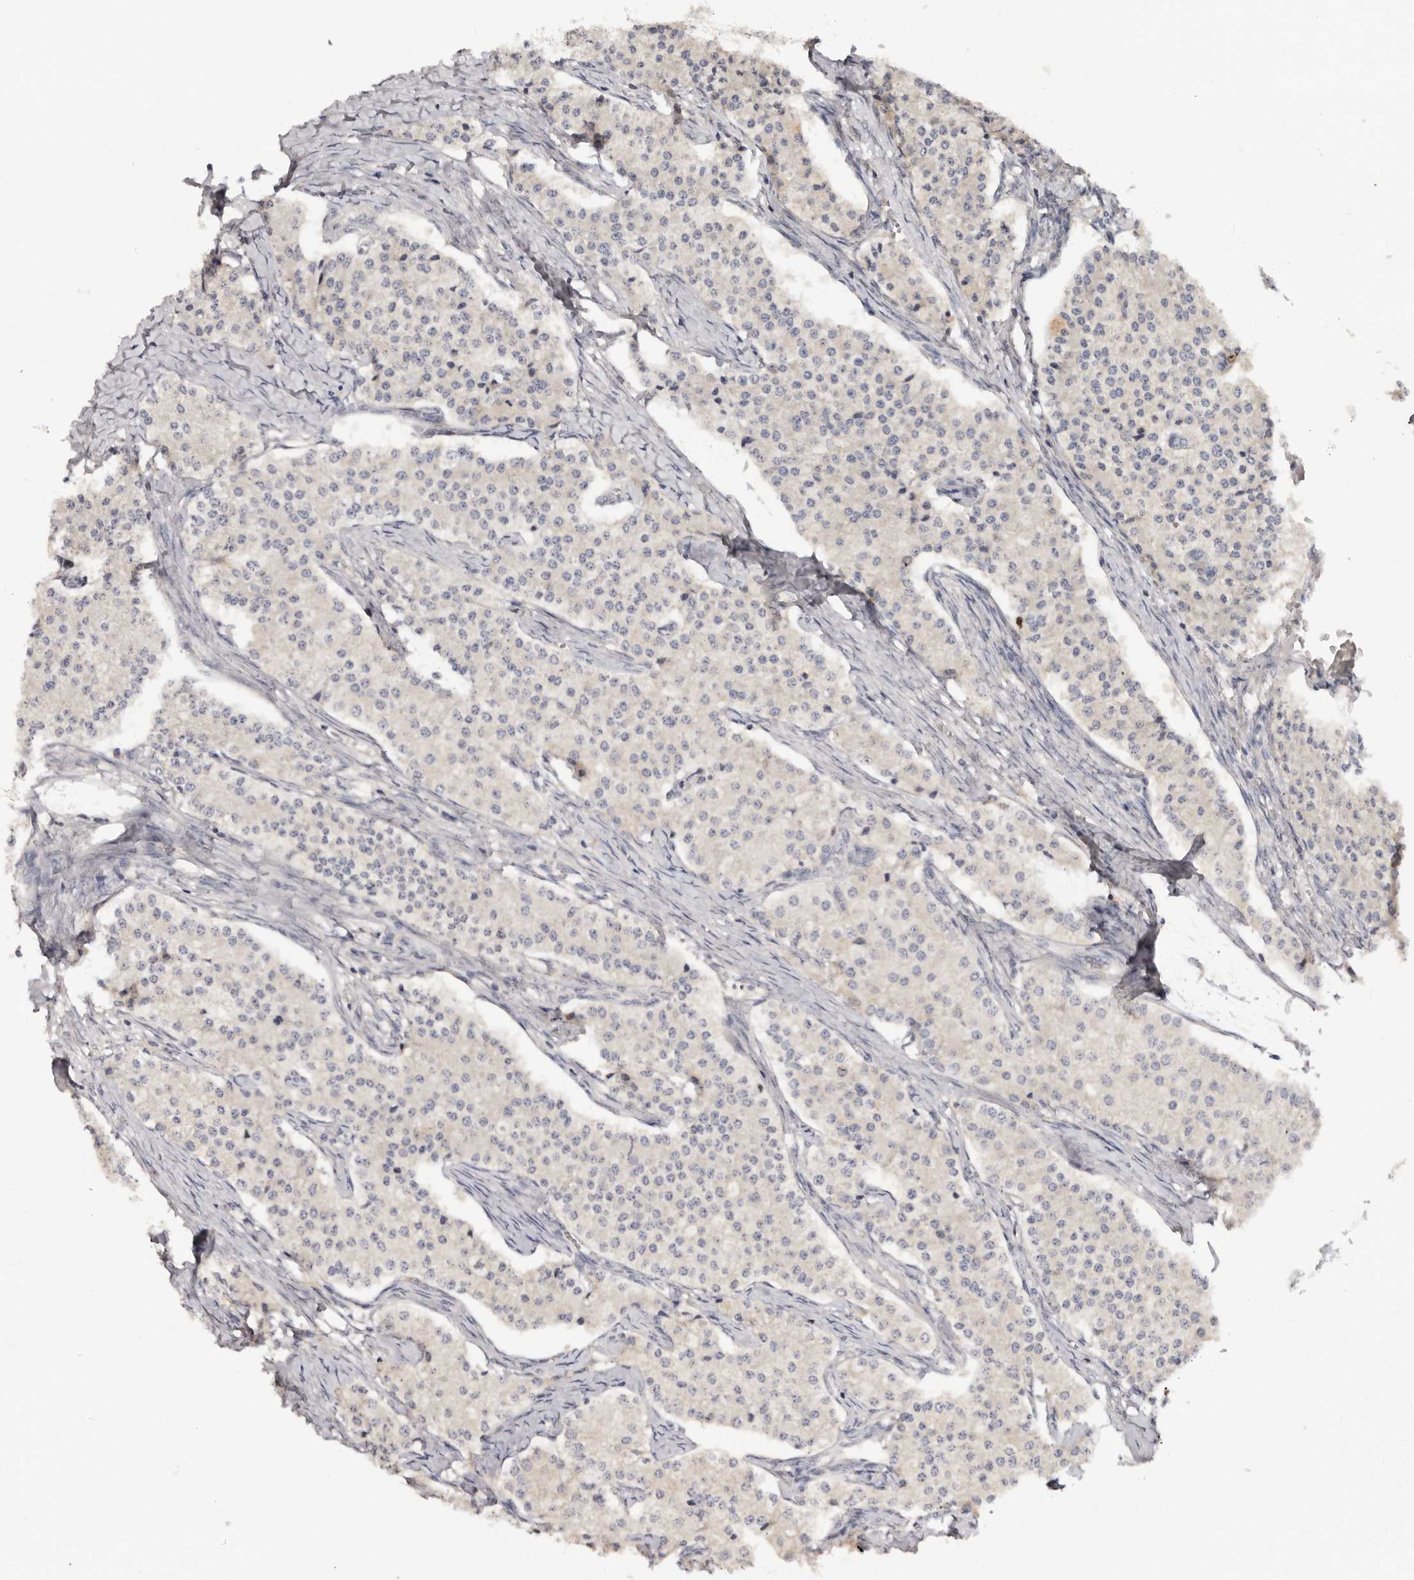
{"staining": {"intensity": "negative", "quantity": "none", "location": "none"}, "tissue": "carcinoid", "cell_type": "Tumor cells", "image_type": "cancer", "snomed": [{"axis": "morphology", "description": "Carcinoid, malignant, NOS"}, {"axis": "topography", "description": "Colon"}], "caption": "High power microscopy image of an immunohistochemistry (IHC) image of carcinoid, revealing no significant staining in tumor cells. Brightfield microscopy of immunohistochemistry (IHC) stained with DAB (brown) and hematoxylin (blue), captured at high magnification.", "gene": "CCDC190", "patient": {"sex": "female", "age": 52}}